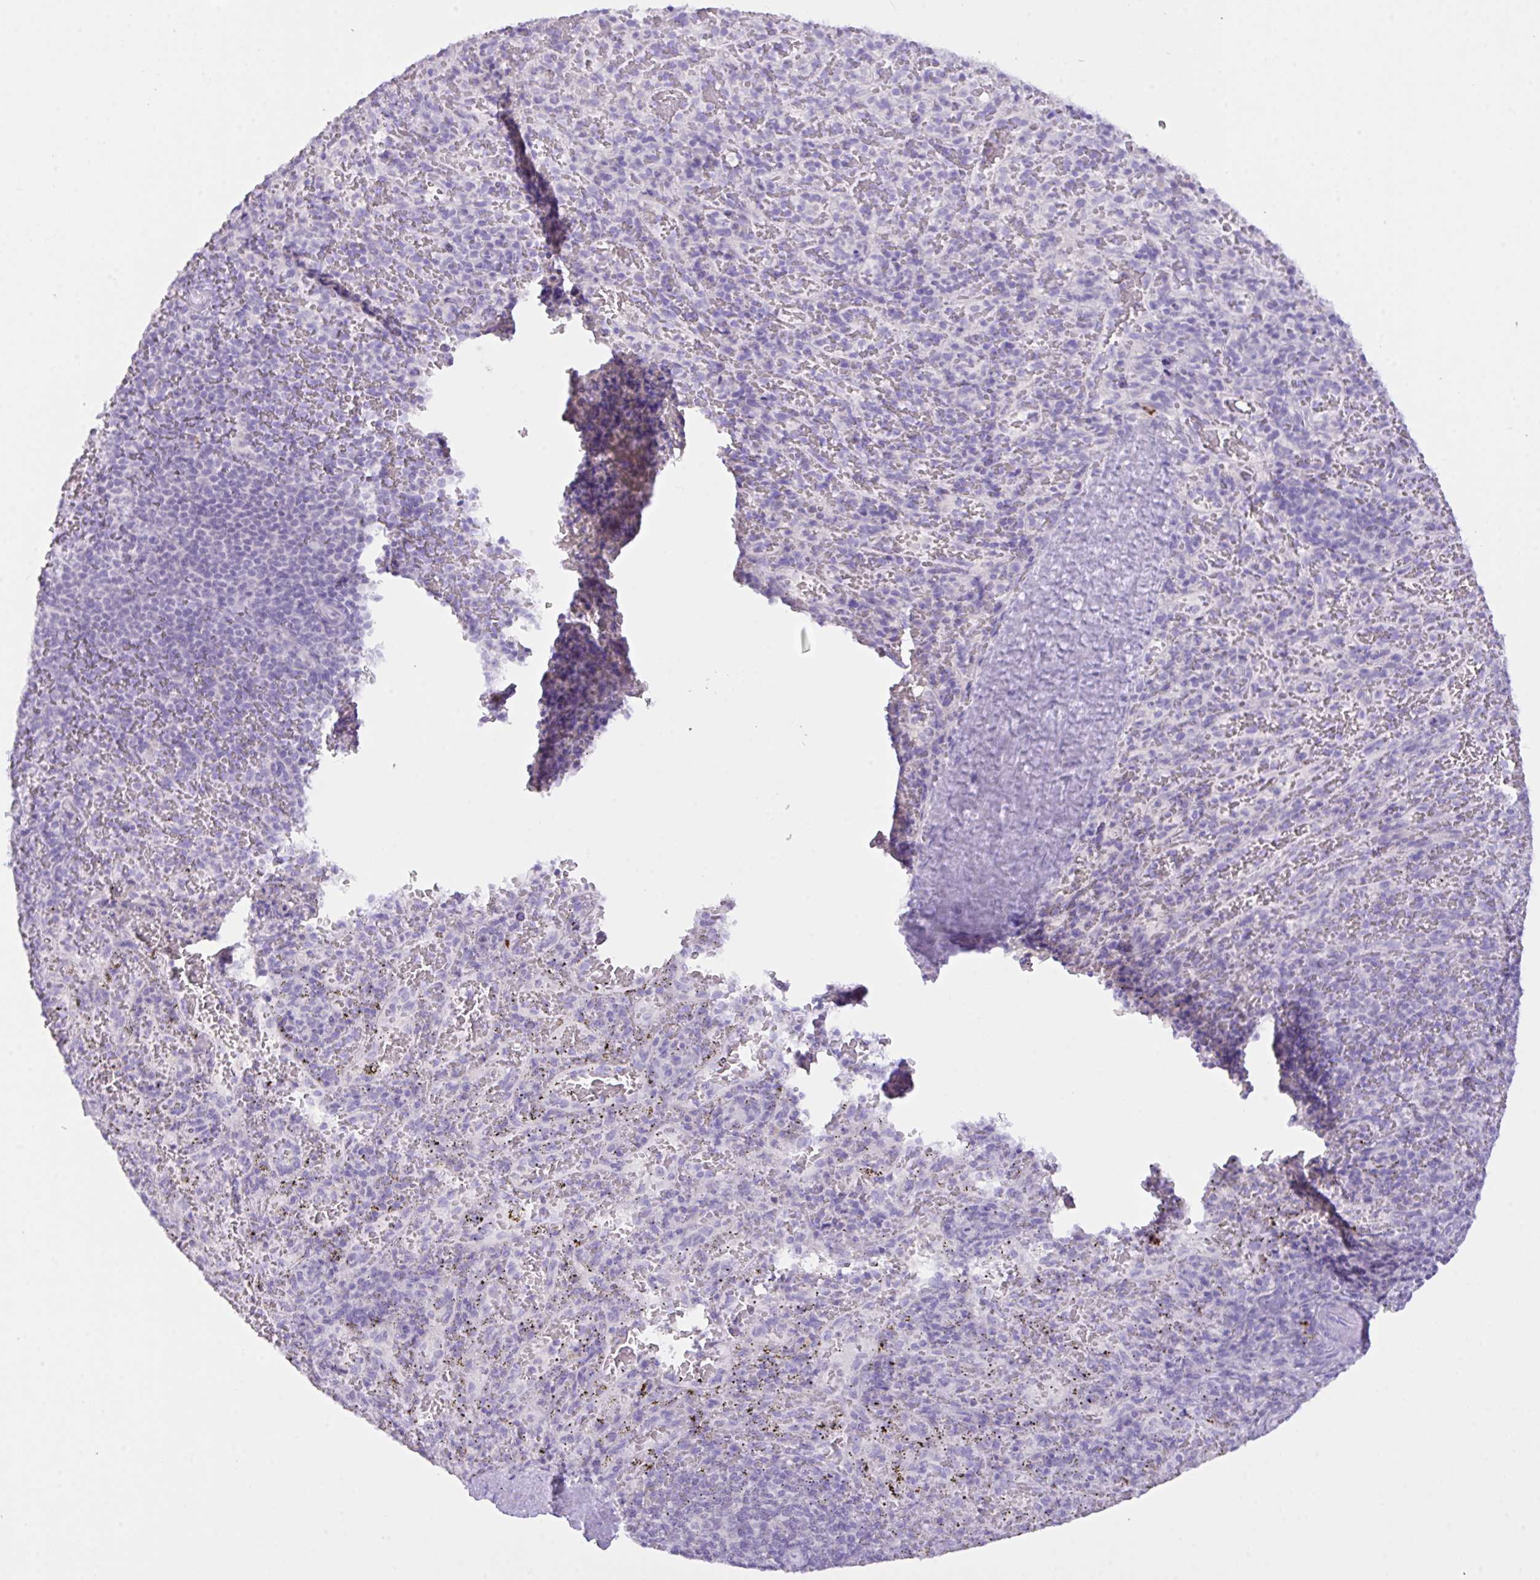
{"staining": {"intensity": "negative", "quantity": "none", "location": "none"}, "tissue": "spleen", "cell_type": "Cells in red pulp", "image_type": "normal", "snomed": [{"axis": "morphology", "description": "Normal tissue, NOS"}, {"axis": "topography", "description": "Spleen"}], "caption": "Cells in red pulp show no significant expression in benign spleen. (DAB IHC, high magnification).", "gene": "CST11", "patient": {"sex": "male", "age": 57}}